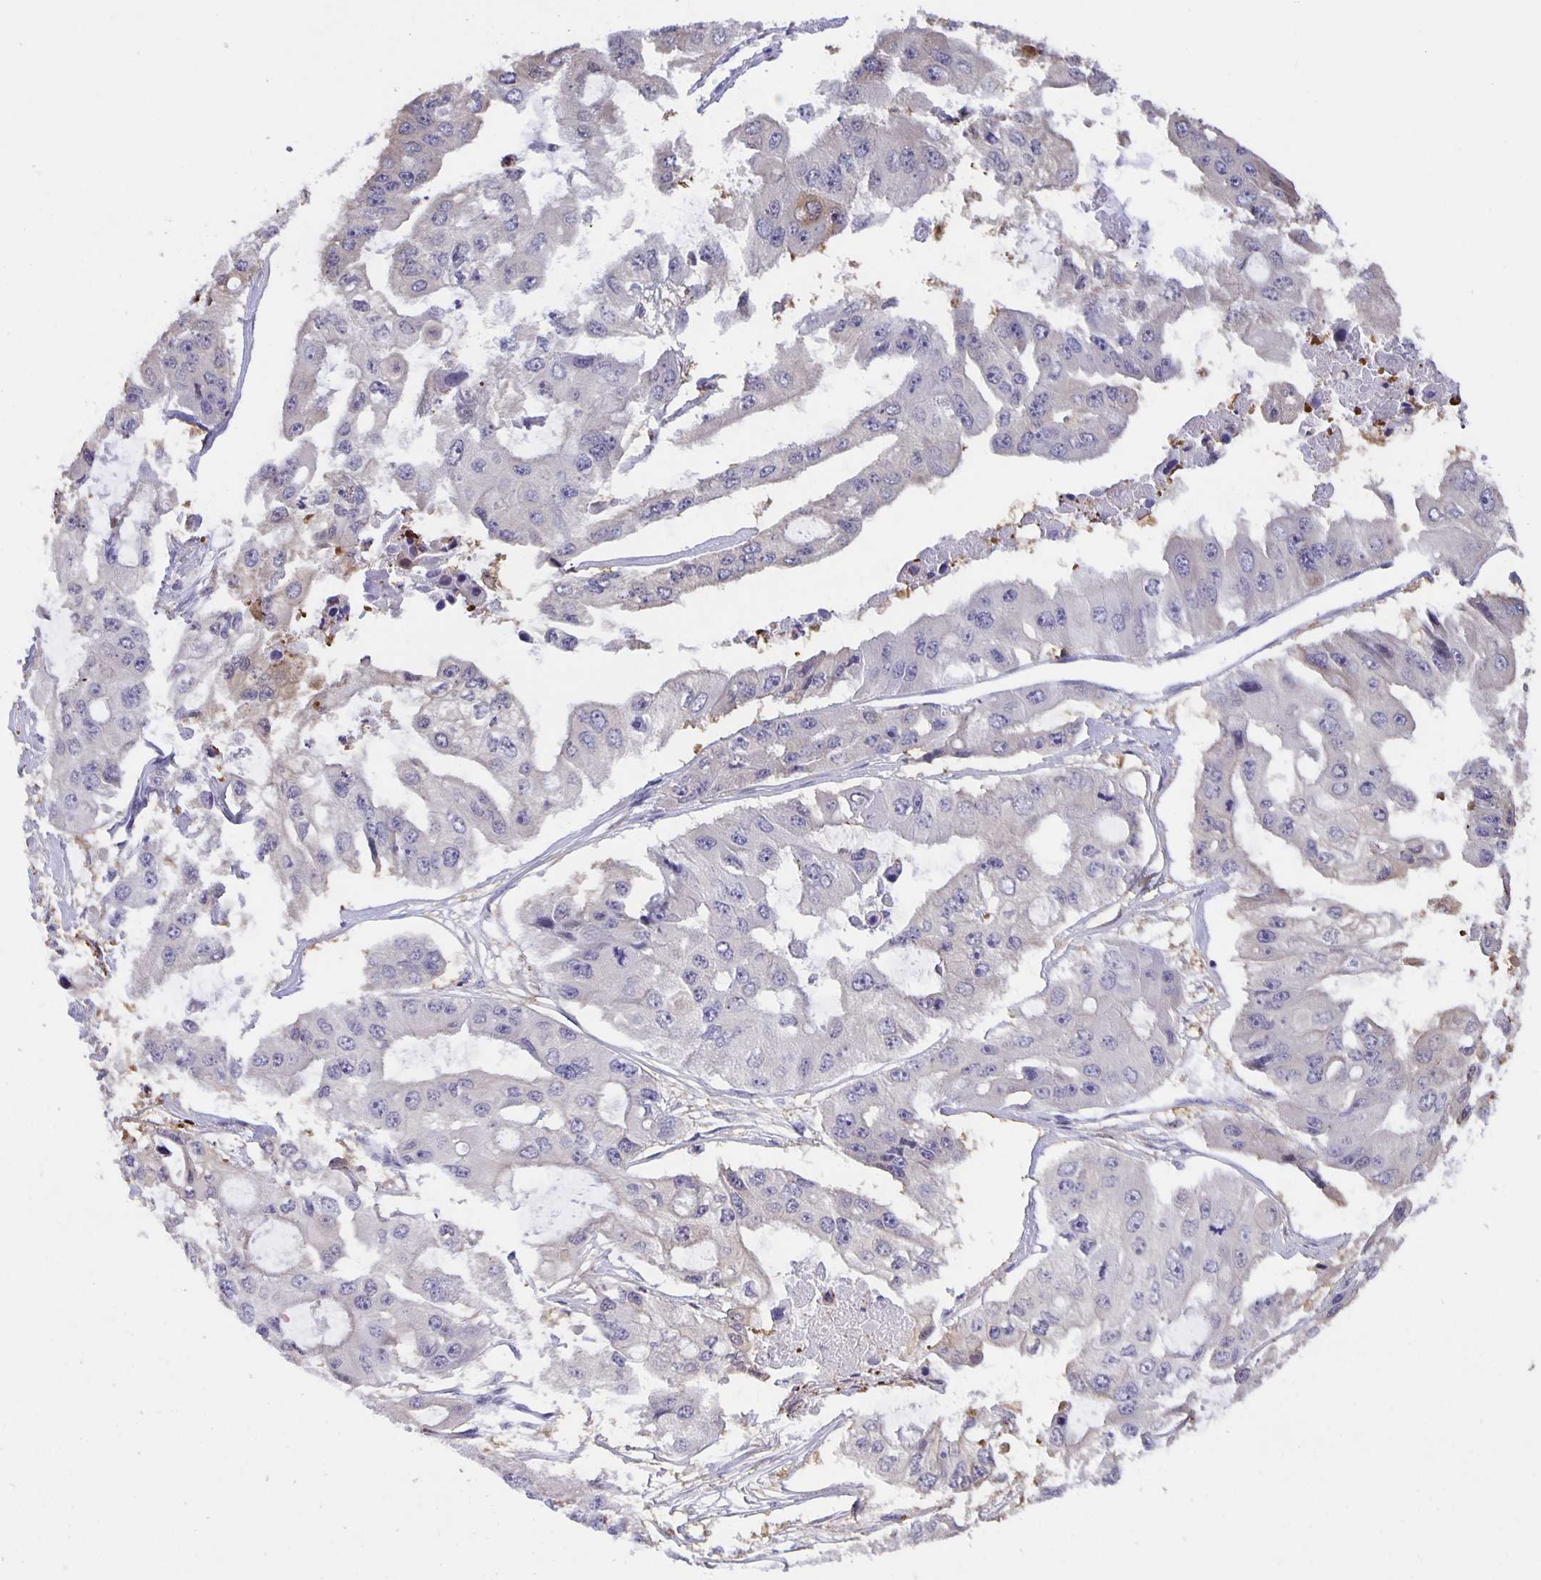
{"staining": {"intensity": "negative", "quantity": "none", "location": "none"}, "tissue": "ovarian cancer", "cell_type": "Tumor cells", "image_type": "cancer", "snomed": [{"axis": "morphology", "description": "Cystadenocarcinoma, serous, NOS"}, {"axis": "topography", "description": "Ovary"}], "caption": "The IHC photomicrograph has no significant expression in tumor cells of ovarian serous cystadenocarcinoma tissue.", "gene": "MARCHF6", "patient": {"sex": "female", "age": 56}}